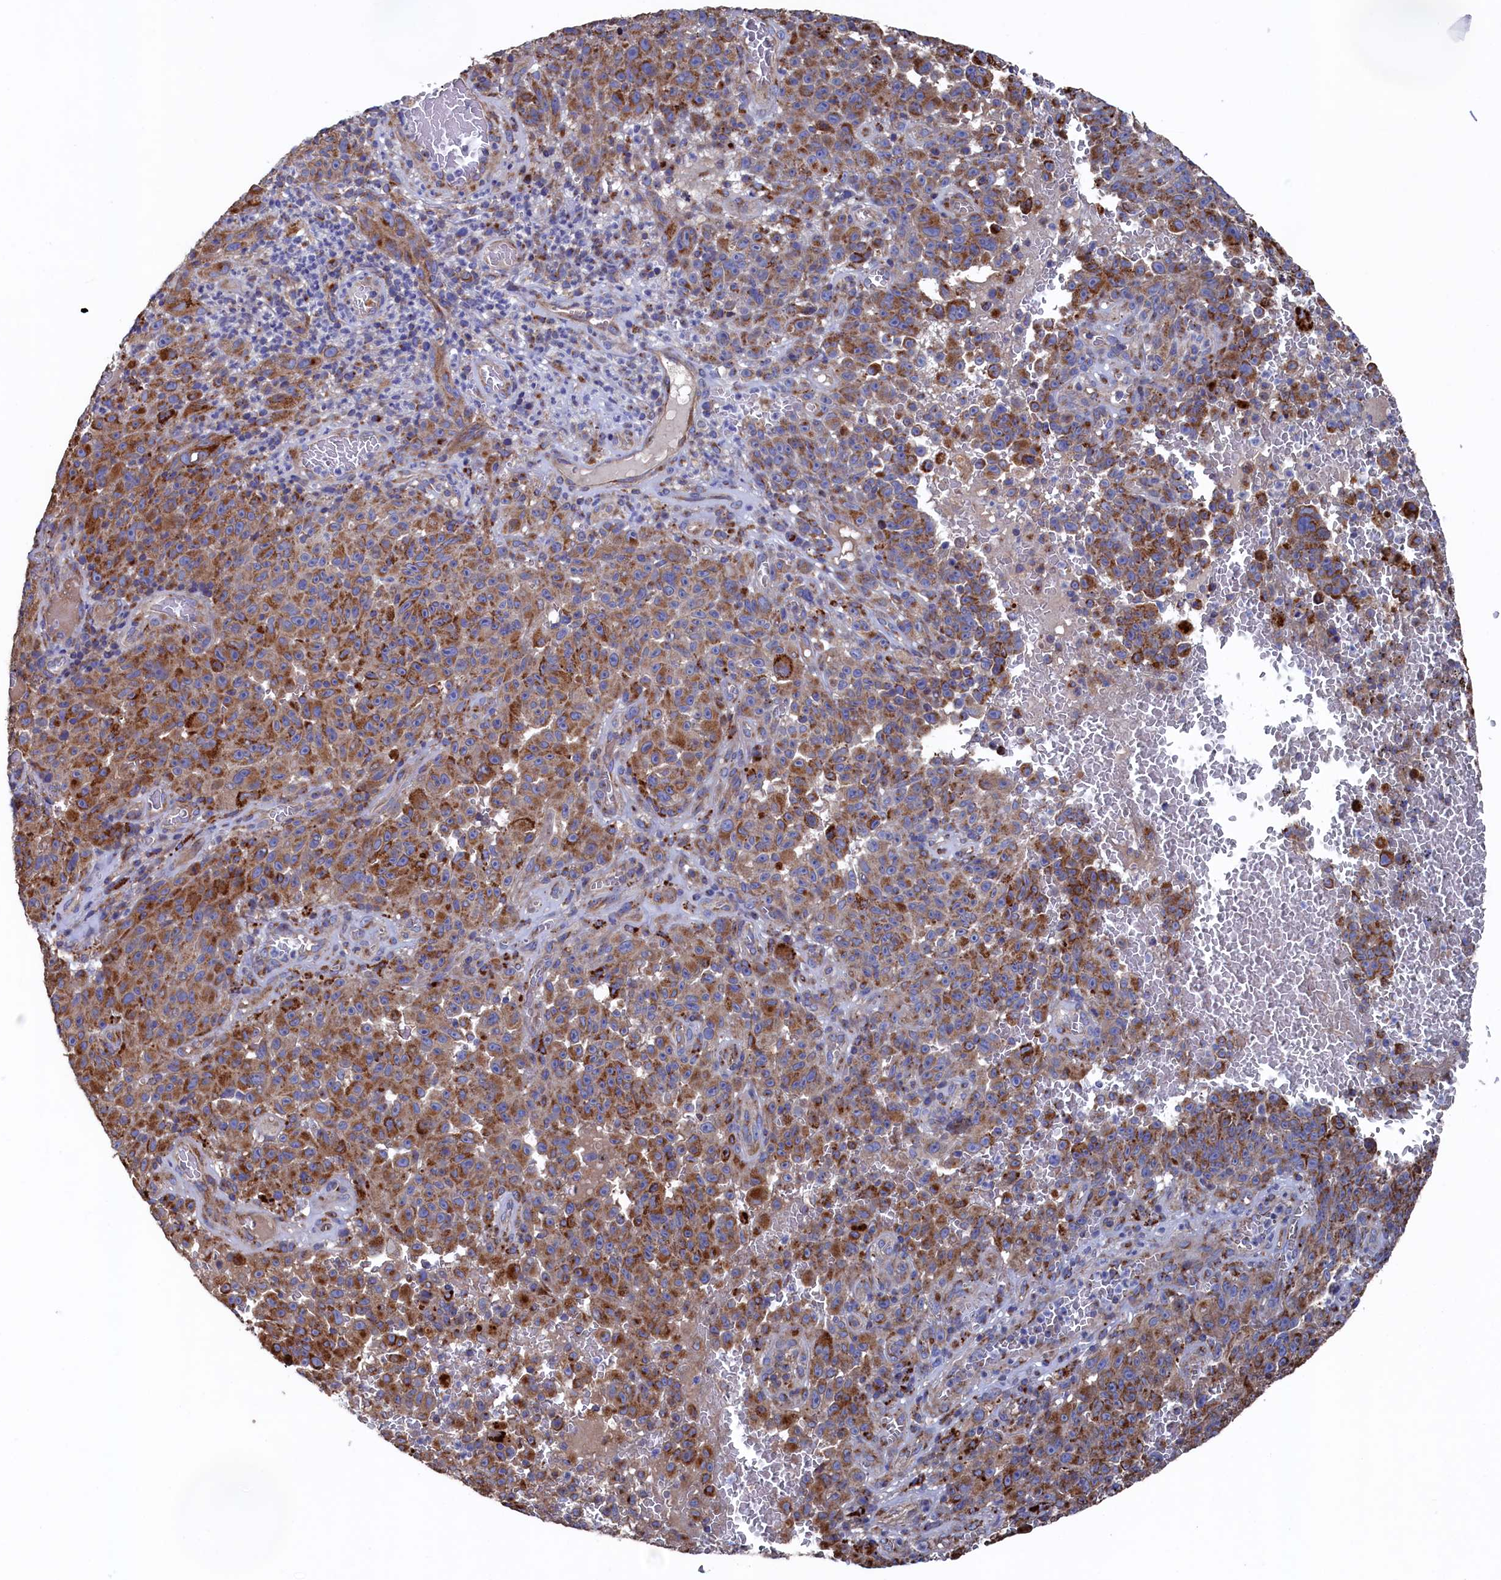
{"staining": {"intensity": "moderate", "quantity": ">75%", "location": "cytoplasmic/membranous"}, "tissue": "melanoma", "cell_type": "Tumor cells", "image_type": "cancer", "snomed": [{"axis": "morphology", "description": "Malignant melanoma, NOS"}, {"axis": "topography", "description": "Skin"}], "caption": "A micrograph of malignant melanoma stained for a protein demonstrates moderate cytoplasmic/membranous brown staining in tumor cells.", "gene": "PRRC1", "patient": {"sex": "female", "age": 82}}